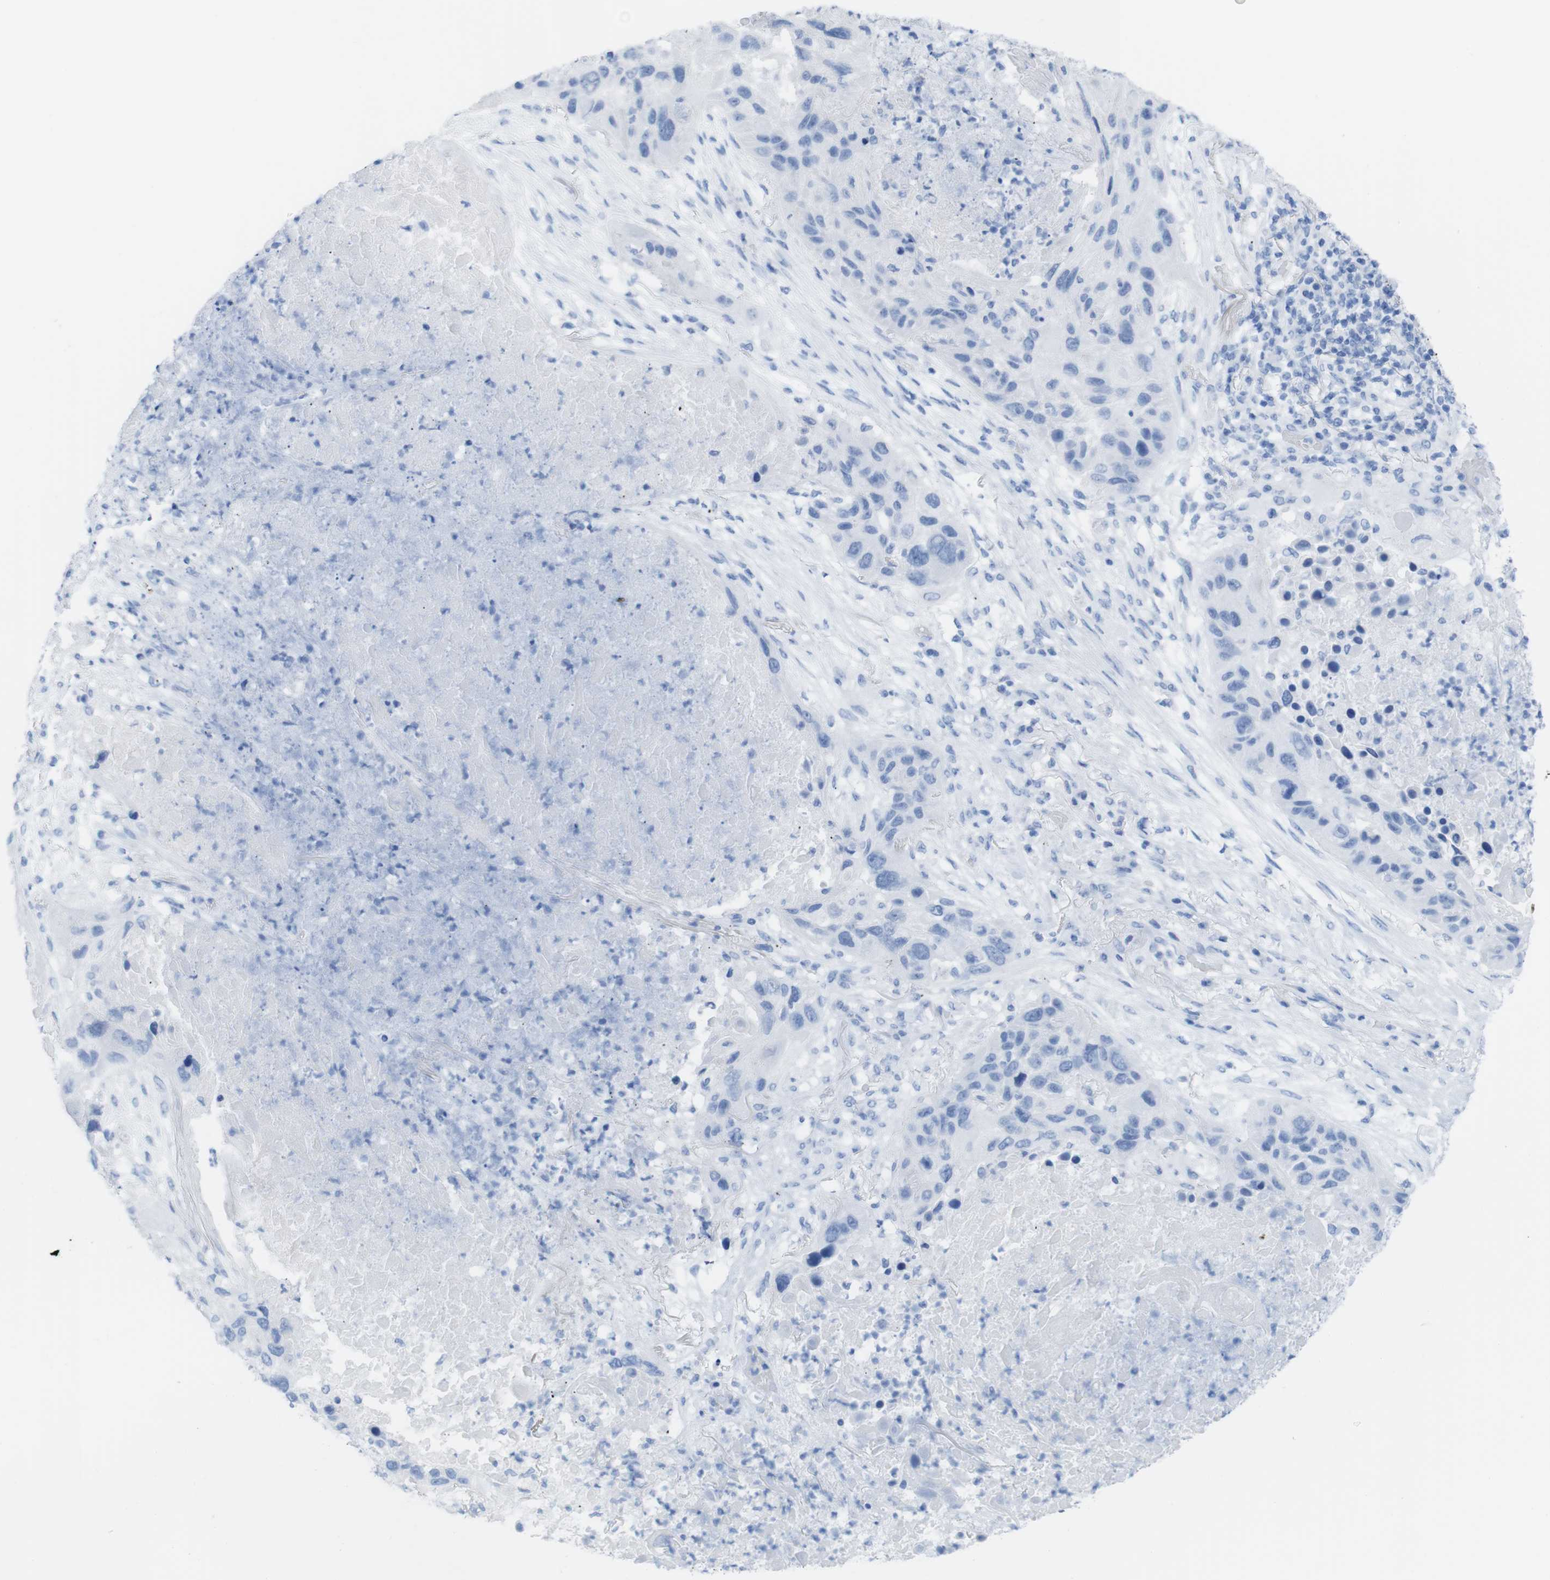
{"staining": {"intensity": "negative", "quantity": "none", "location": "none"}, "tissue": "lung cancer", "cell_type": "Tumor cells", "image_type": "cancer", "snomed": [{"axis": "morphology", "description": "Squamous cell carcinoma, NOS"}, {"axis": "topography", "description": "Lung"}], "caption": "The micrograph exhibits no significant positivity in tumor cells of lung cancer (squamous cell carcinoma).", "gene": "MYH7", "patient": {"sex": "male", "age": 57}}